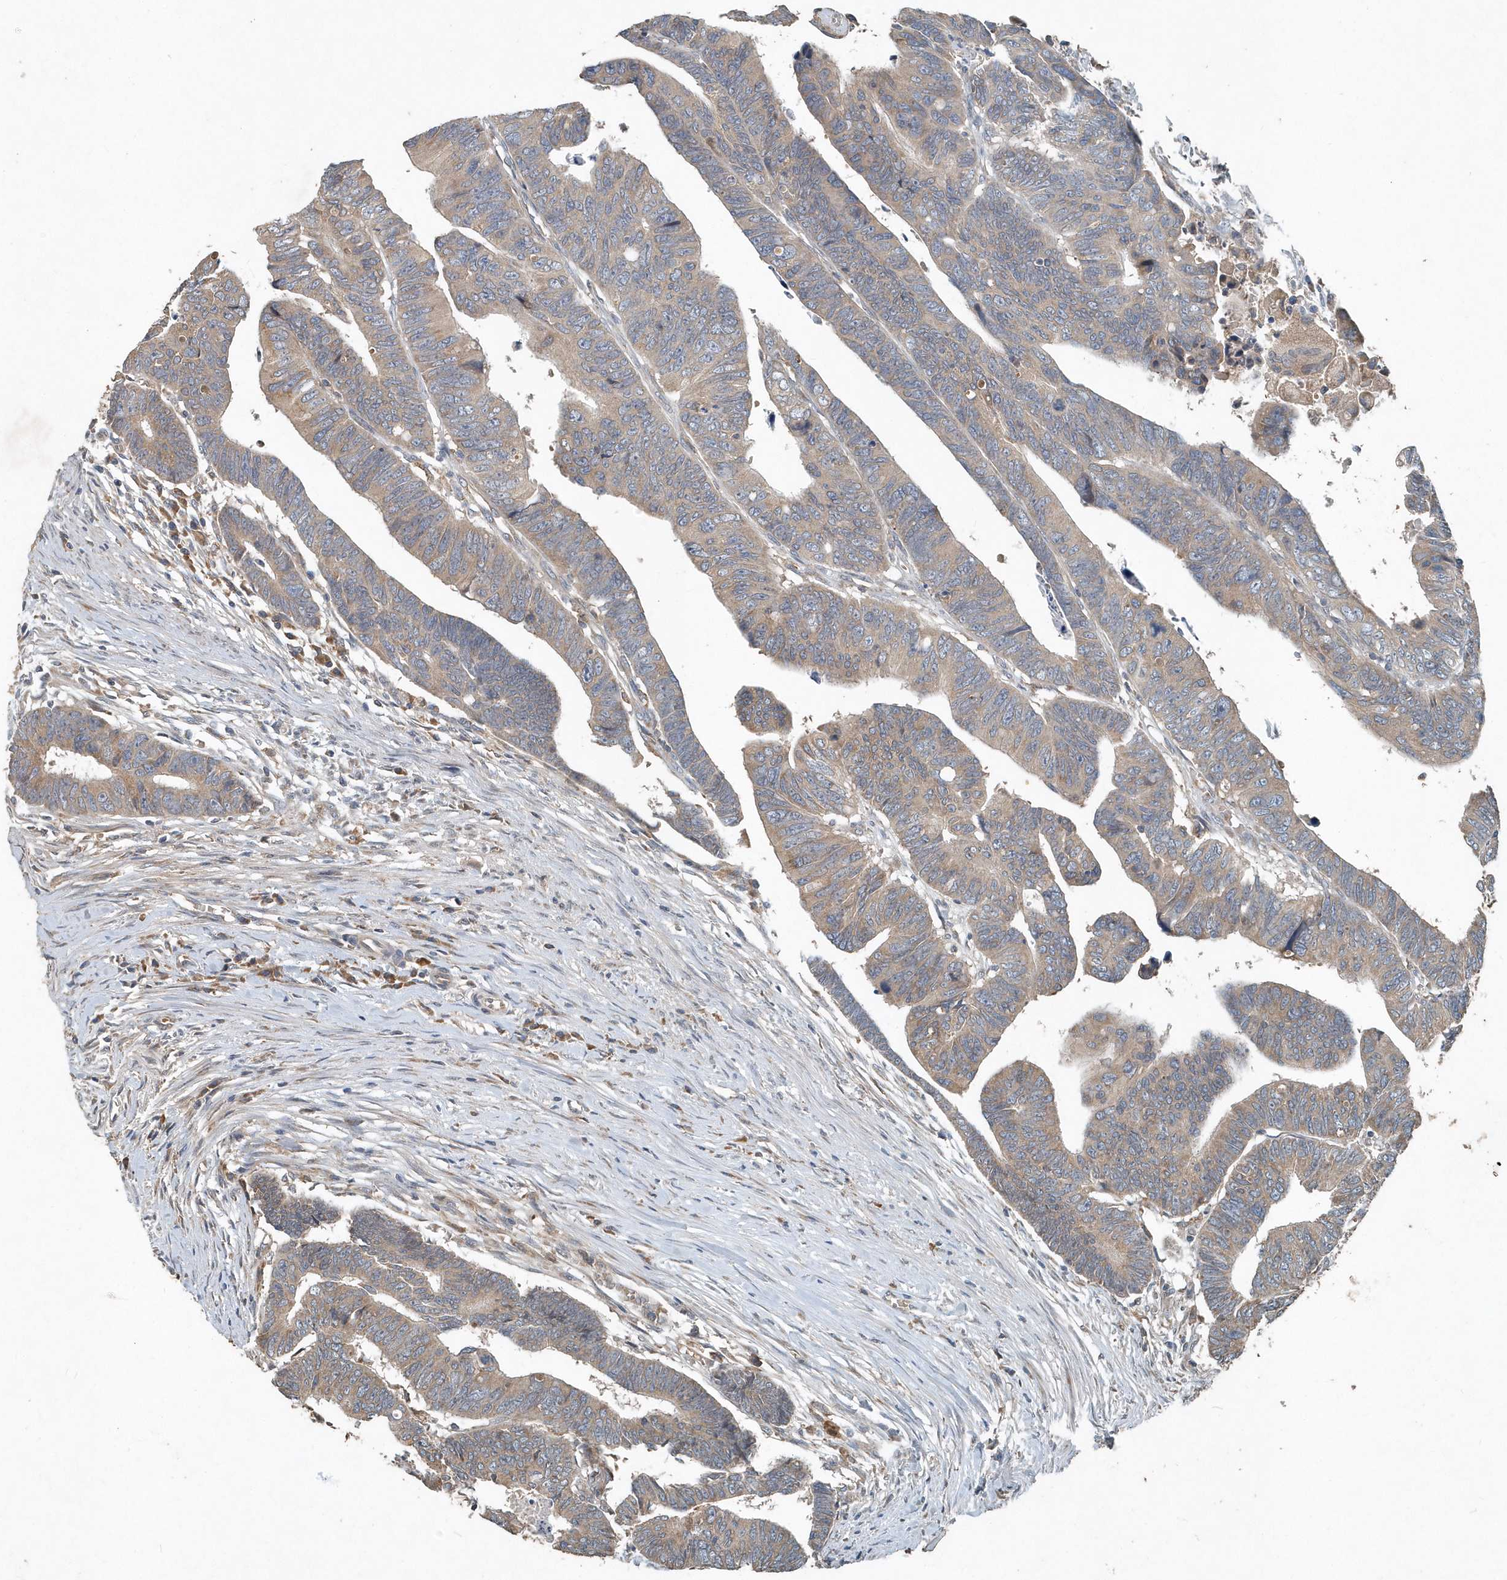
{"staining": {"intensity": "weak", "quantity": "25%-75%", "location": "cytoplasmic/membranous"}, "tissue": "colorectal cancer", "cell_type": "Tumor cells", "image_type": "cancer", "snomed": [{"axis": "morphology", "description": "Adenocarcinoma, NOS"}, {"axis": "topography", "description": "Rectum"}], "caption": "Weak cytoplasmic/membranous positivity is appreciated in about 25%-75% of tumor cells in colorectal cancer (adenocarcinoma). Using DAB (3,3'-diaminobenzidine) (brown) and hematoxylin (blue) stains, captured at high magnification using brightfield microscopy.", "gene": "SCFD2", "patient": {"sex": "female", "age": 65}}